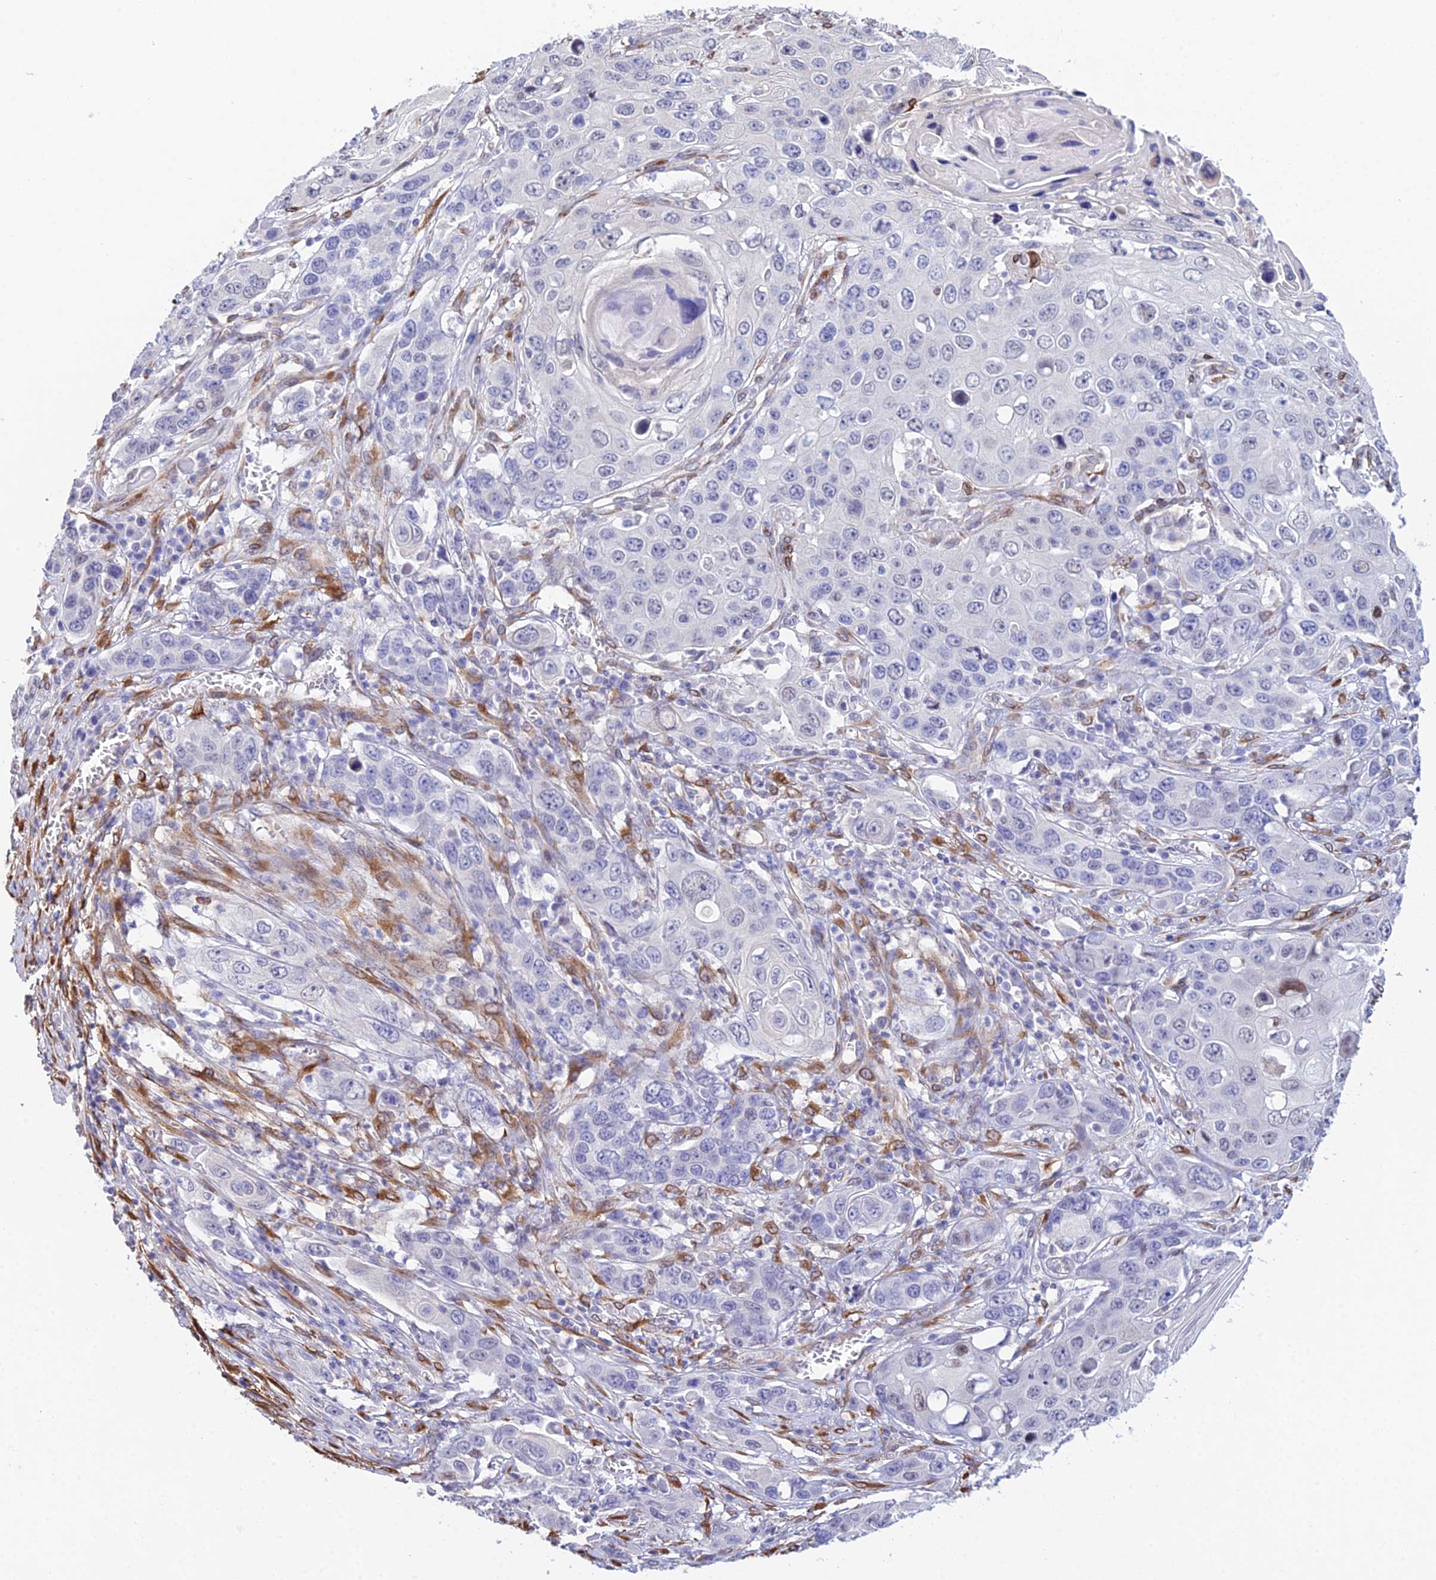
{"staining": {"intensity": "negative", "quantity": "none", "location": "none"}, "tissue": "skin cancer", "cell_type": "Tumor cells", "image_type": "cancer", "snomed": [{"axis": "morphology", "description": "Squamous cell carcinoma, NOS"}, {"axis": "topography", "description": "Skin"}], "caption": "There is no significant positivity in tumor cells of skin squamous cell carcinoma.", "gene": "MXRA7", "patient": {"sex": "male", "age": 55}}